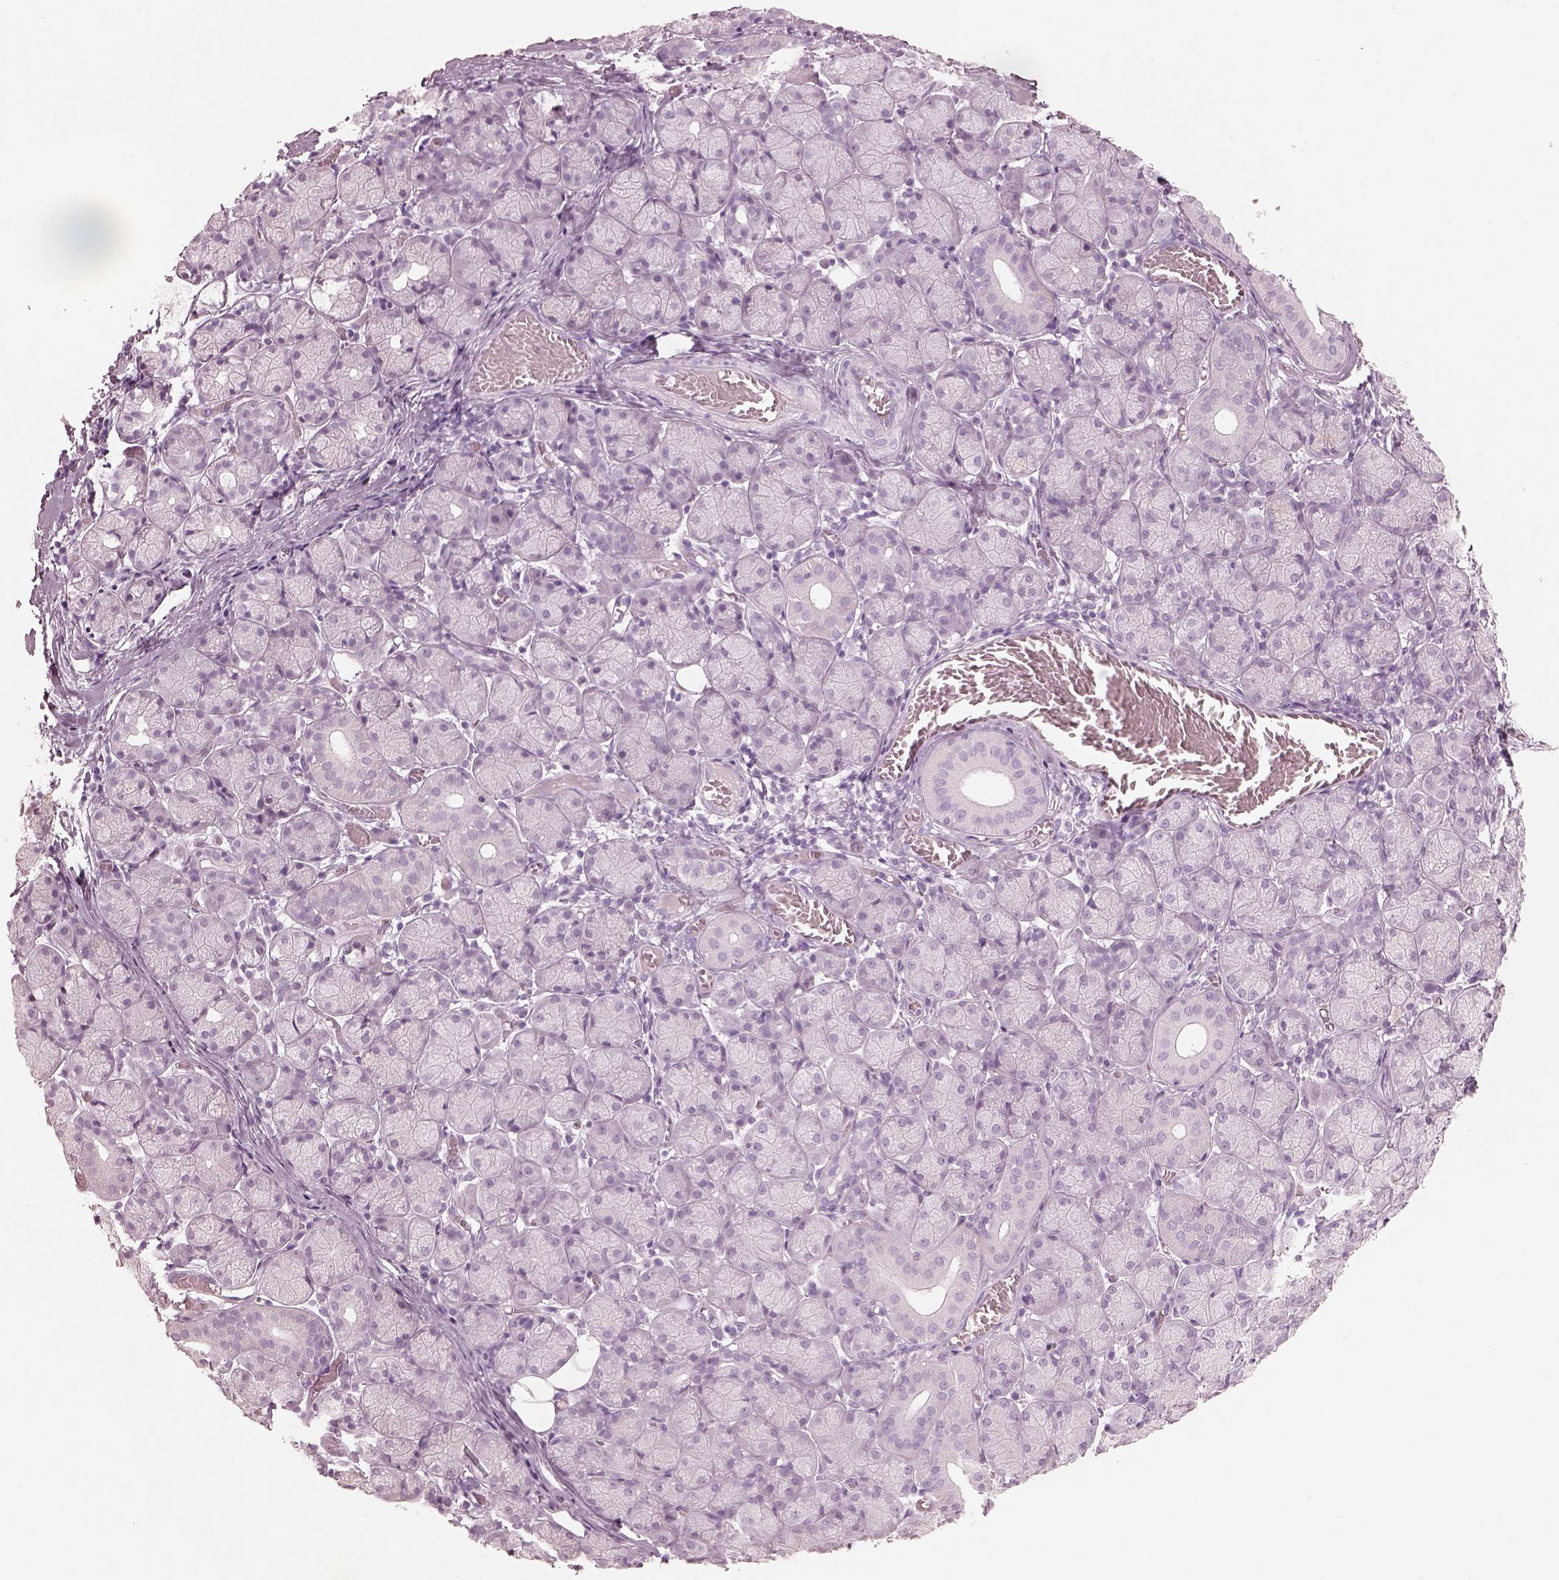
{"staining": {"intensity": "negative", "quantity": "none", "location": "none"}, "tissue": "salivary gland", "cell_type": "Glandular cells", "image_type": "normal", "snomed": [{"axis": "morphology", "description": "Normal tissue, NOS"}, {"axis": "topography", "description": "Salivary gland"}, {"axis": "topography", "description": "Peripheral nerve tissue"}], "caption": "An immunohistochemistry image of benign salivary gland is shown. There is no staining in glandular cells of salivary gland. (DAB immunohistochemistry, high magnification).", "gene": "KRTAP24", "patient": {"sex": "female", "age": 24}}